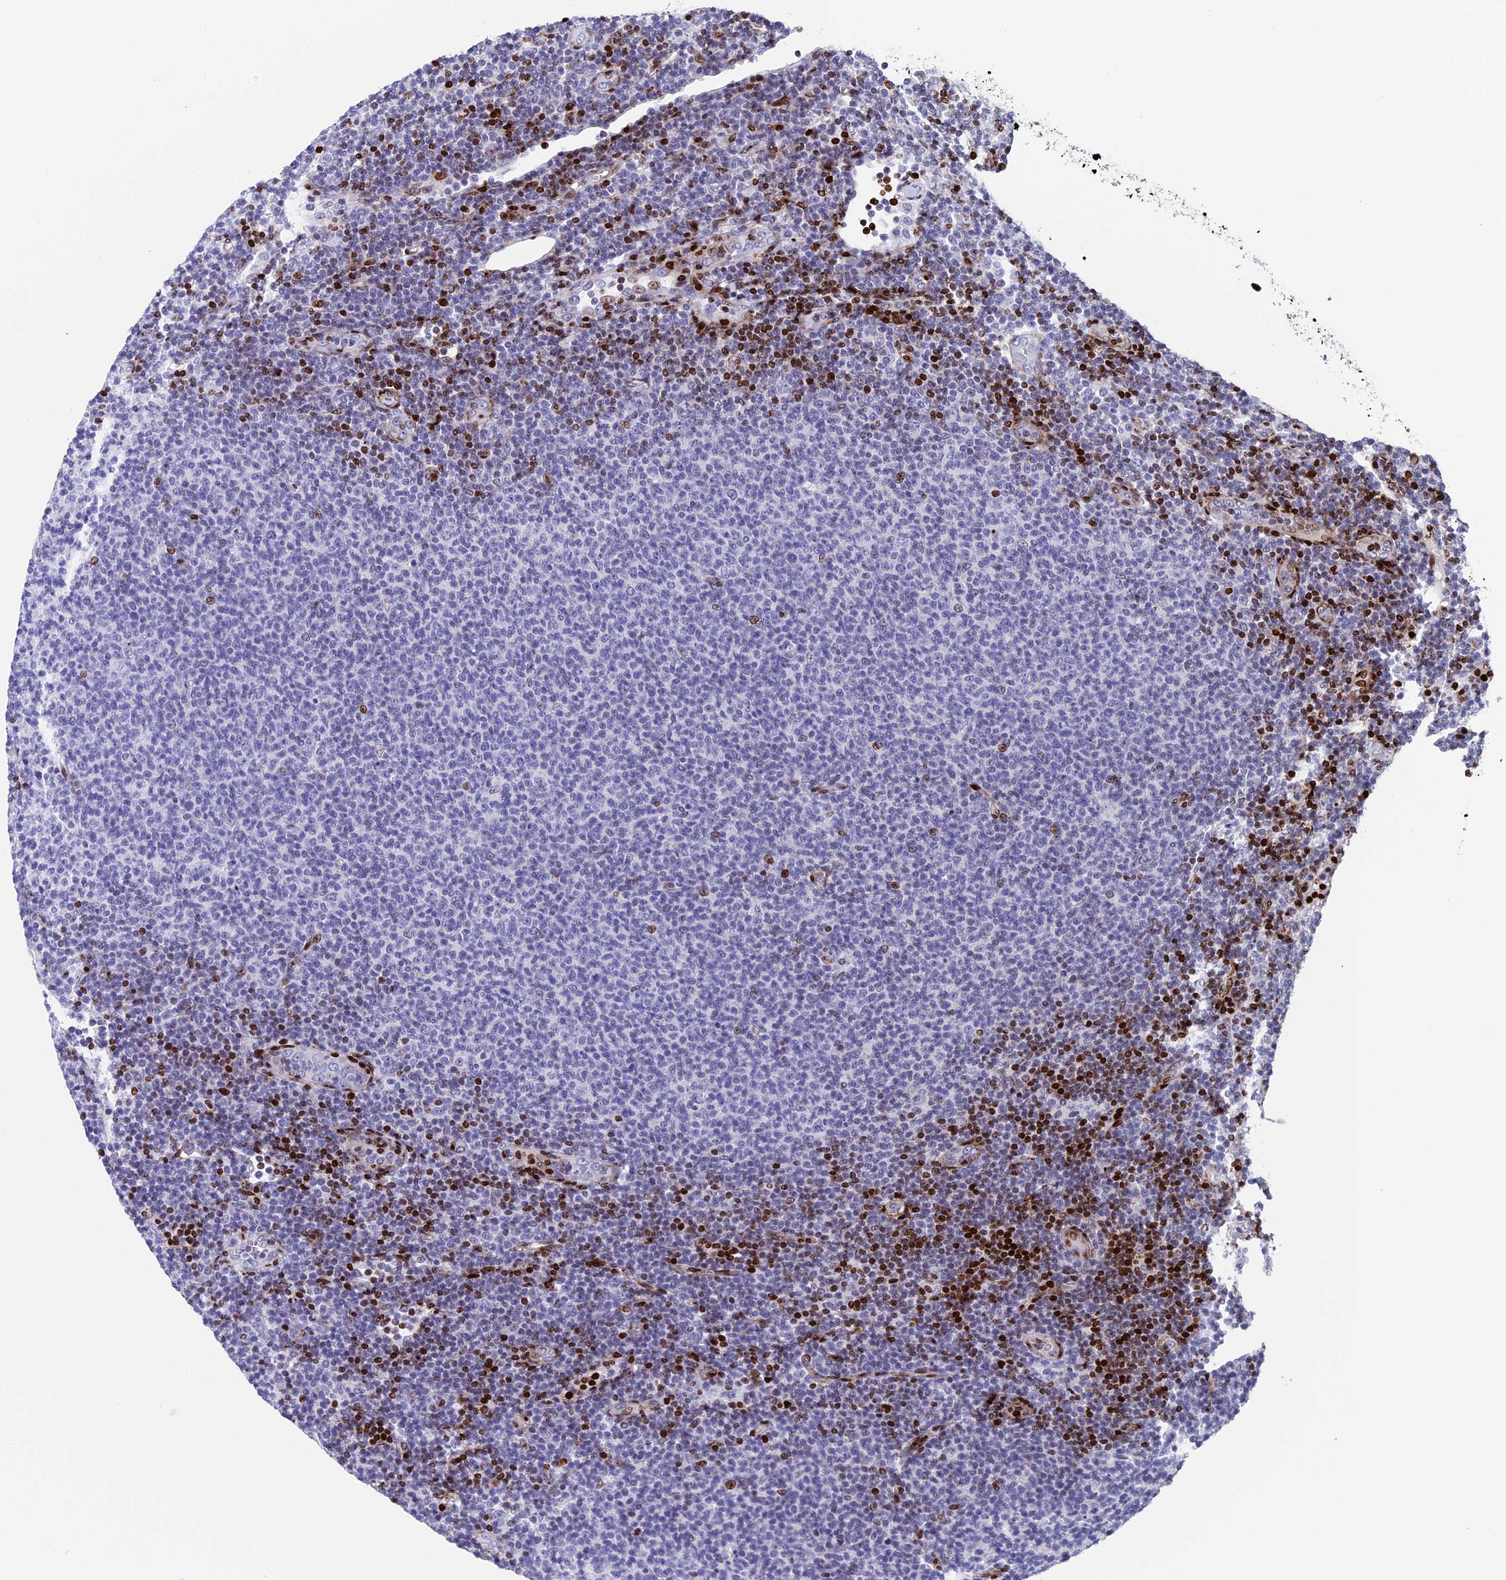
{"staining": {"intensity": "strong", "quantity": "<25%", "location": "nuclear"}, "tissue": "lymphoma", "cell_type": "Tumor cells", "image_type": "cancer", "snomed": [{"axis": "morphology", "description": "Malignant lymphoma, non-Hodgkin's type, Low grade"}, {"axis": "topography", "description": "Lymph node"}], "caption": "Lymphoma was stained to show a protein in brown. There is medium levels of strong nuclear expression in about <25% of tumor cells. Using DAB (3,3'-diaminobenzidine) (brown) and hematoxylin (blue) stains, captured at high magnification using brightfield microscopy.", "gene": "BTBD3", "patient": {"sex": "male", "age": 66}}